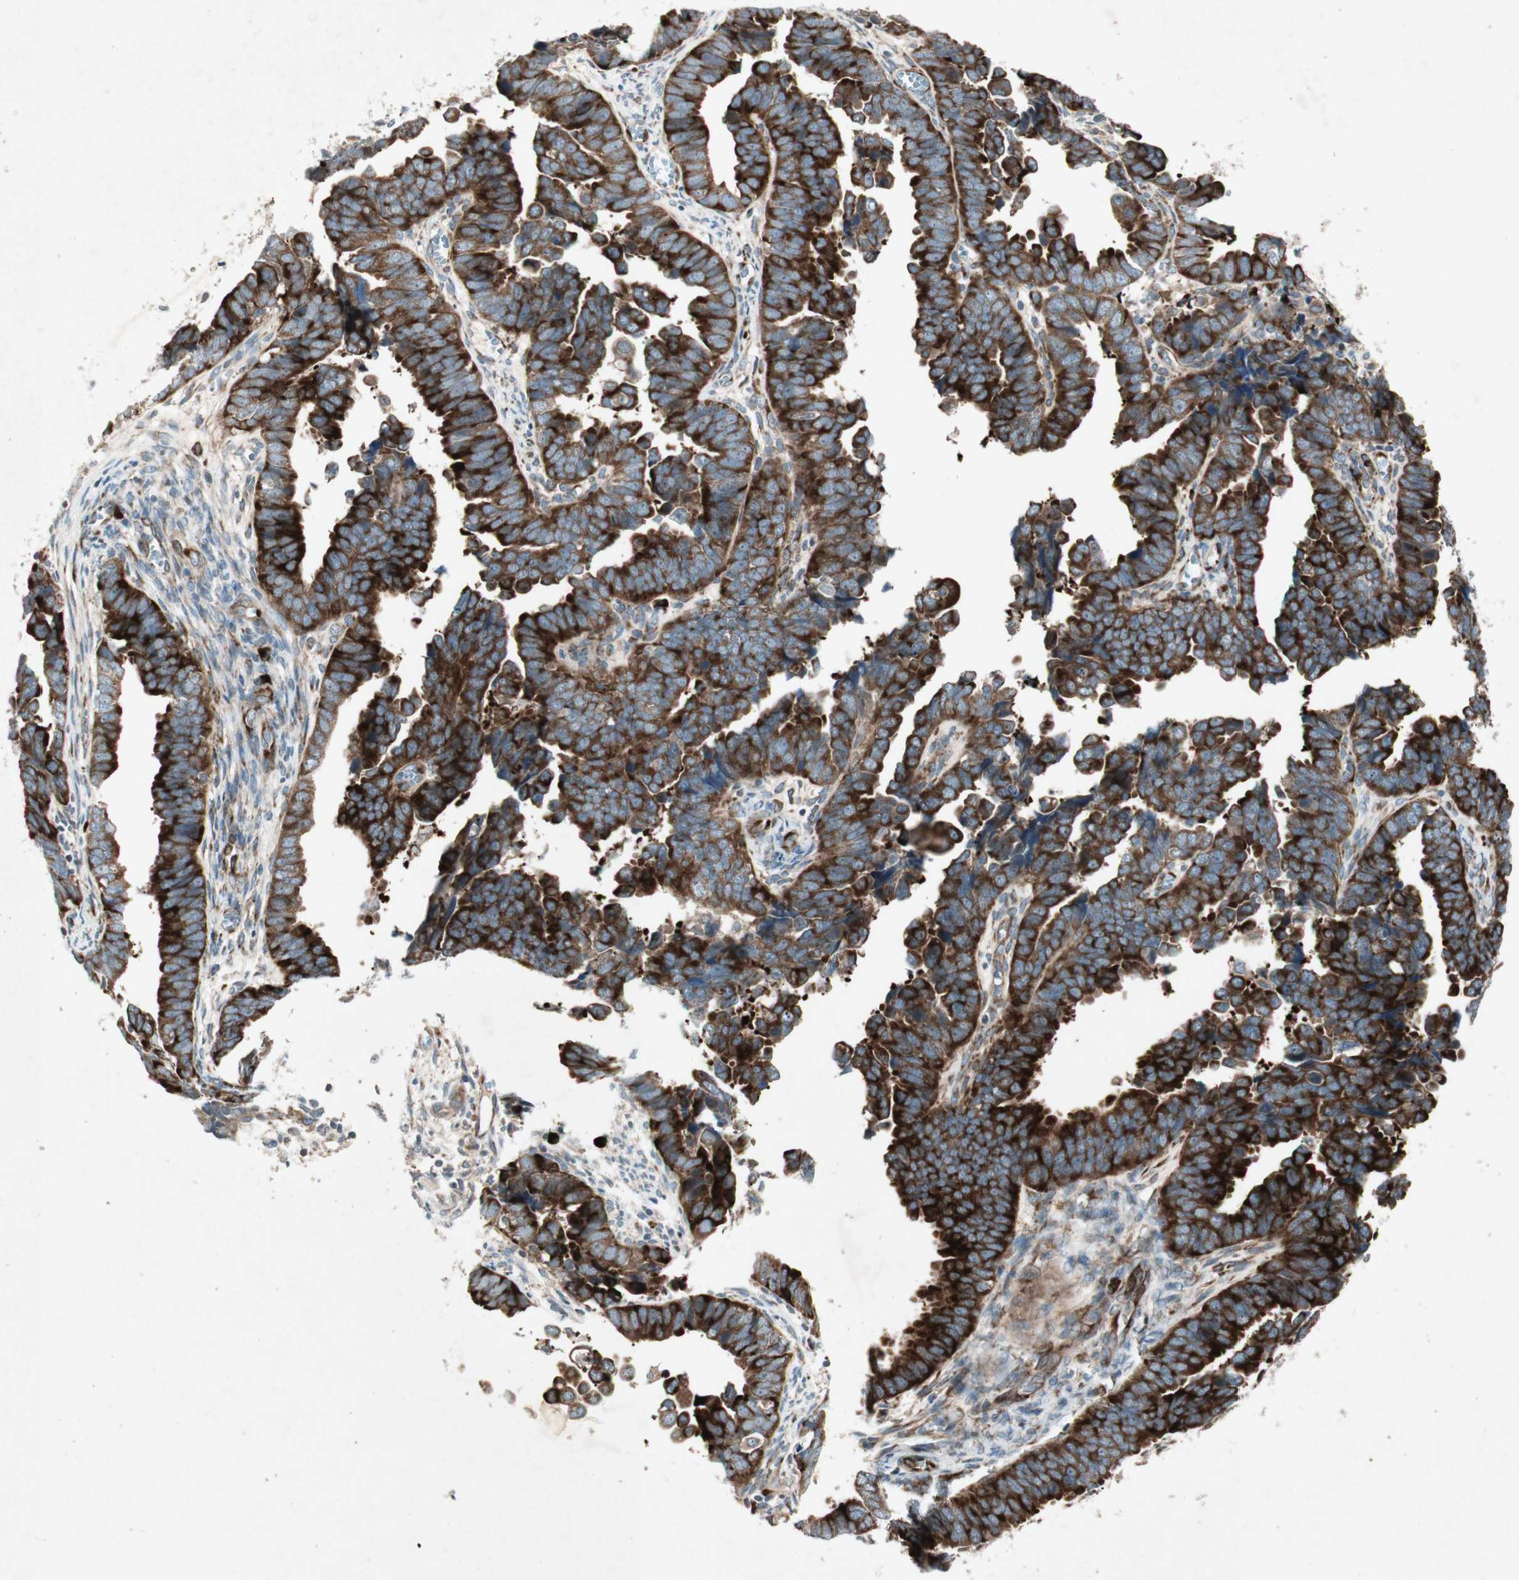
{"staining": {"intensity": "strong", "quantity": ">75%", "location": "cytoplasmic/membranous"}, "tissue": "endometrial cancer", "cell_type": "Tumor cells", "image_type": "cancer", "snomed": [{"axis": "morphology", "description": "Adenocarcinoma, NOS"}, {"axis": "topography", "description": "Endometrium"}], "caption": "A high-resolution micrograph shows IHC staining of endometrial cancer (adenocarcinoma), which exhibits strong cytoplasmic/membranous expression in about >75% of tumor cells.", "gene": "APOO", "patient": {"sex": "female", "age": 75}}